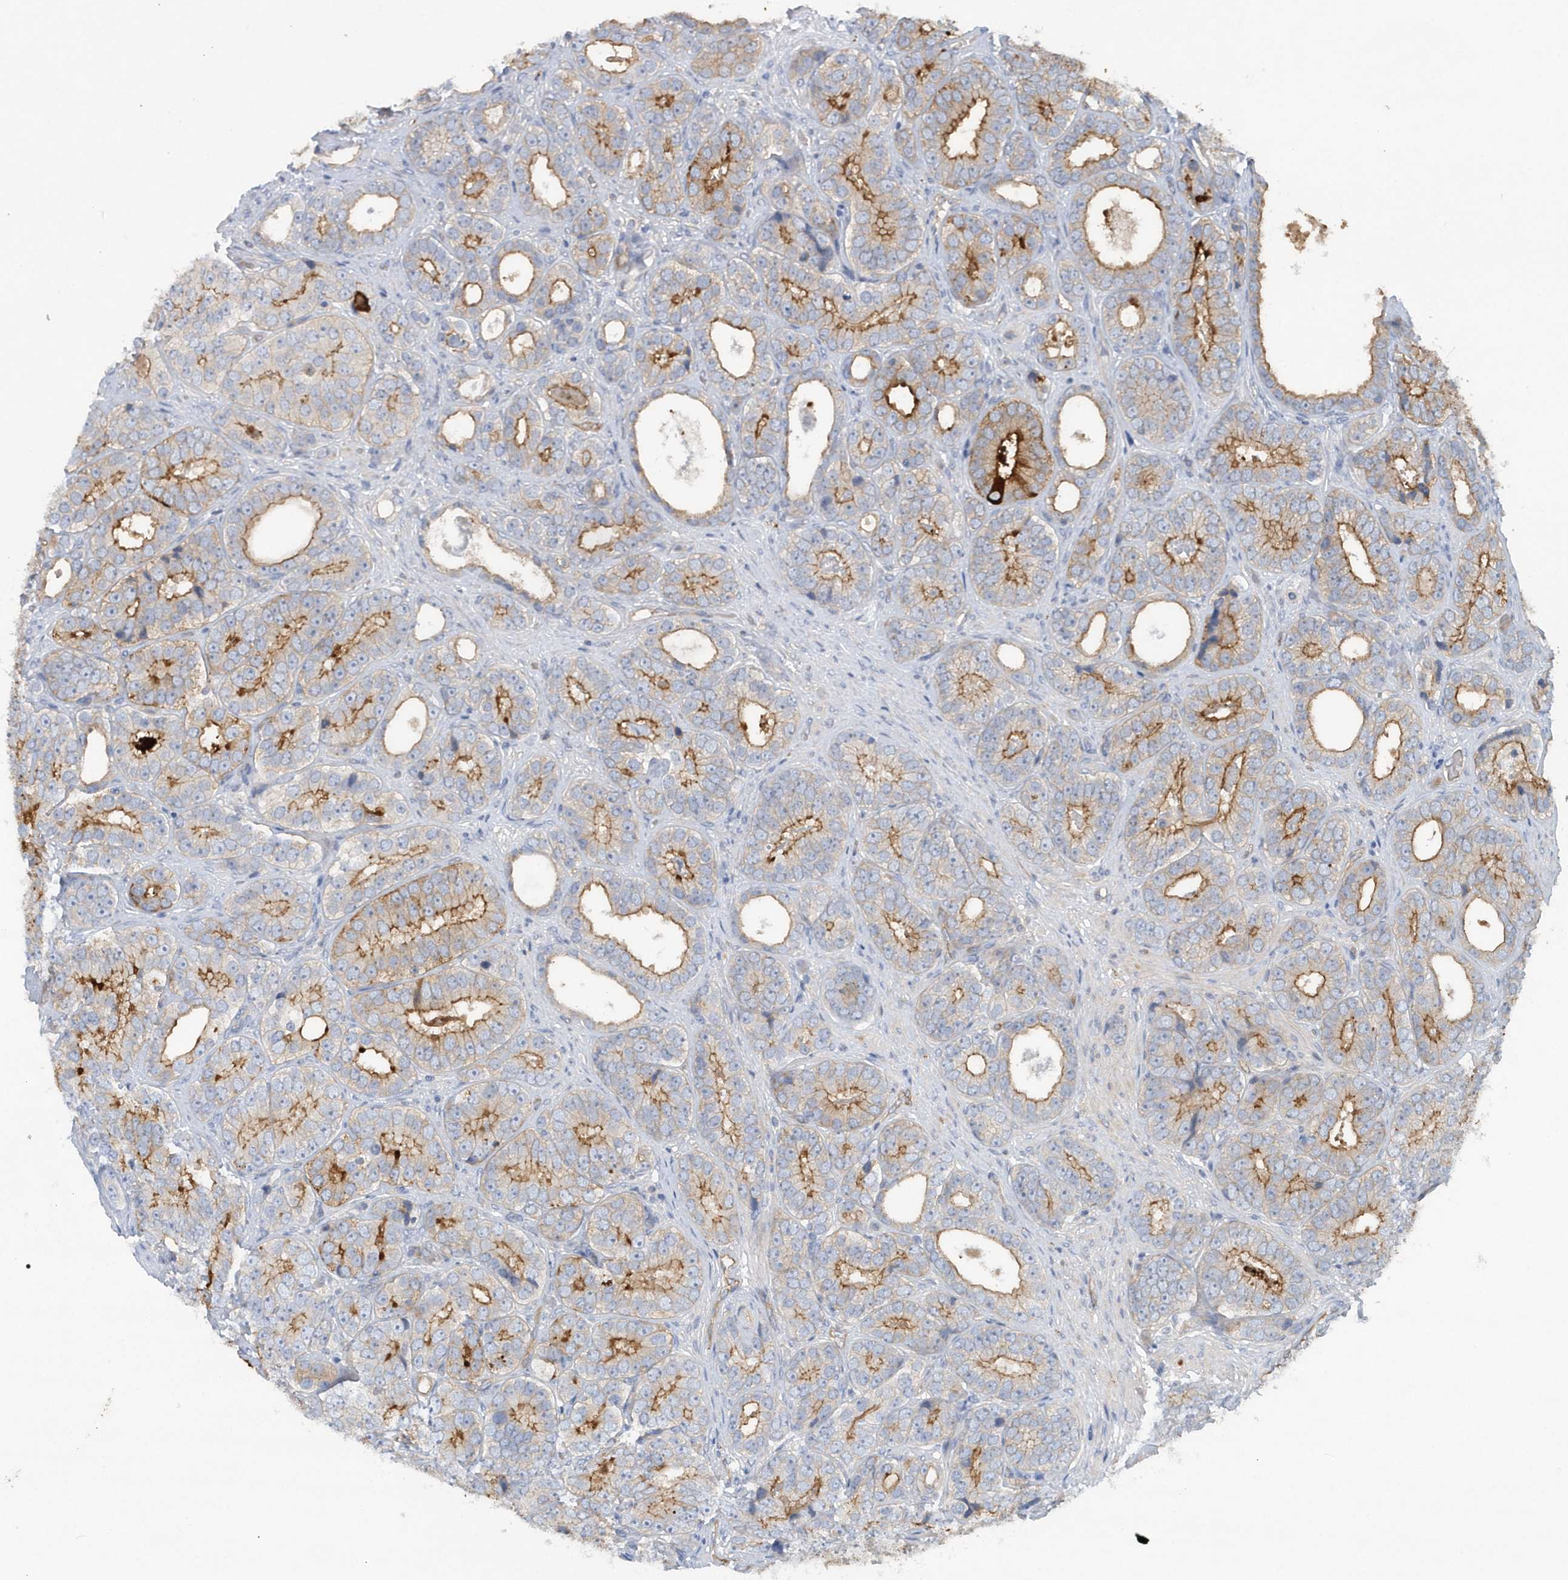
{"staining": {"intensity": "moderate", "quantity": ">75%", "location": "cytoplasmic/membranous"}, "tissue": "prostate cancer", "cell_type": "Tumor cells", "image_type": "cancer", "snomed": [{"axis": "morphology", "description": "Adenocarcinoma, High grade"}, {"axis": "topography", "description": "Prostate"}], "caption": "DAB (3,3'-diaminobenzidine) immunohistochemical staining of prostate adenocarcinoma (high-grade) demonstrates moderate cytoplasmic/membranous protein expression in about >75% of tumor cells.", "gene": "RAI14", "patient": {"sex": "male", "age": 56}}